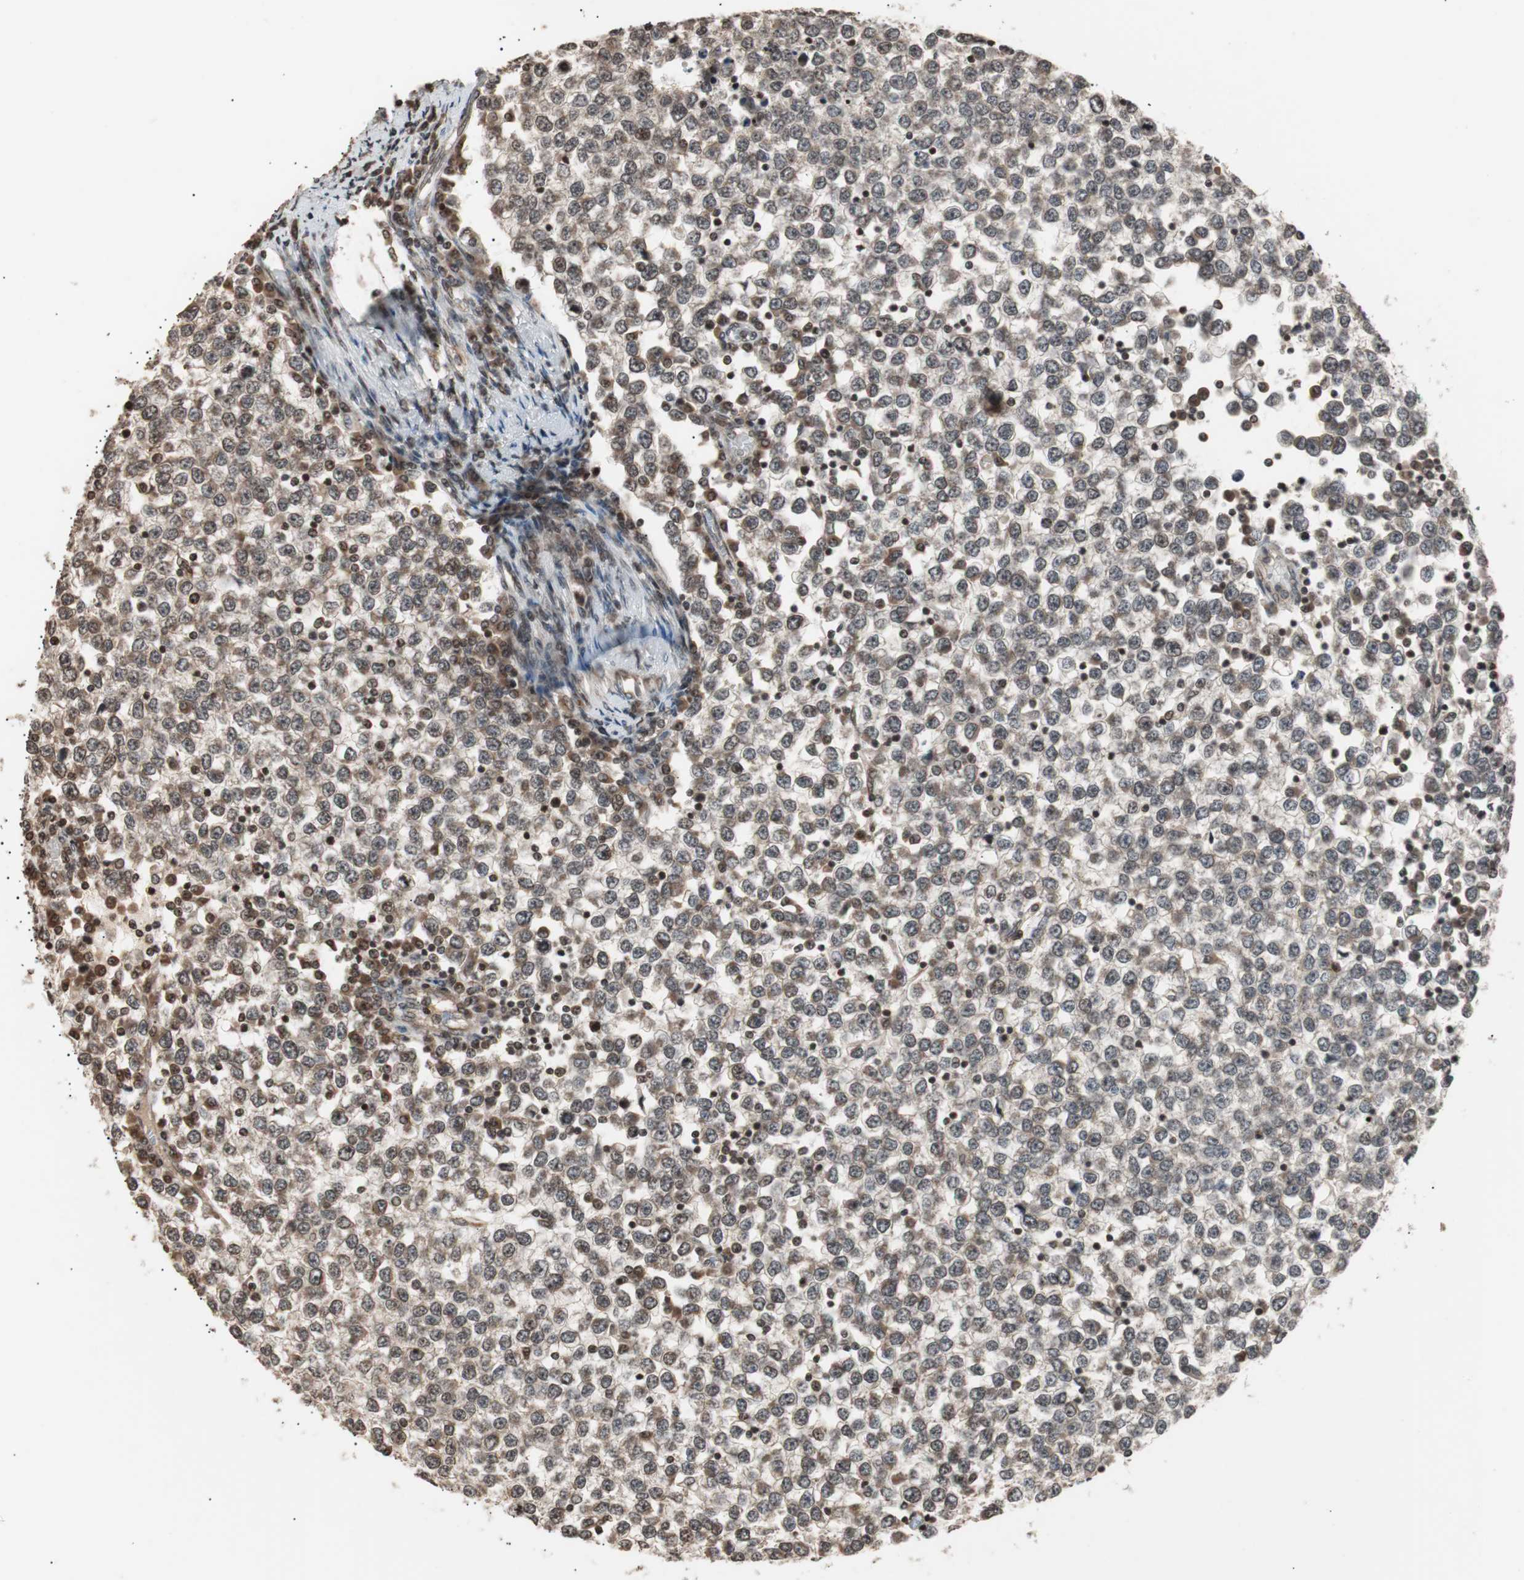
{"staining": {"intensity": "weak", "quantity": ">75%", "location": "cytoplasmic/membranous"}, "tissue": "testis cancer", "cell_type": "Tumor cells", "image_type": "cancer", "snomed": [{"axis": "morphology", "description": "Seminoma, NOS"}, {"axis": "topography", "description": "Testis"}], "caption": "The histopathology image displays staining of testis cancer, revealing weak cytoplasmic/membranous protein staining (brown color) within tumor cells.", "gene": "ZFC3H1", "patient": {"sex": "male", "age": 65}}